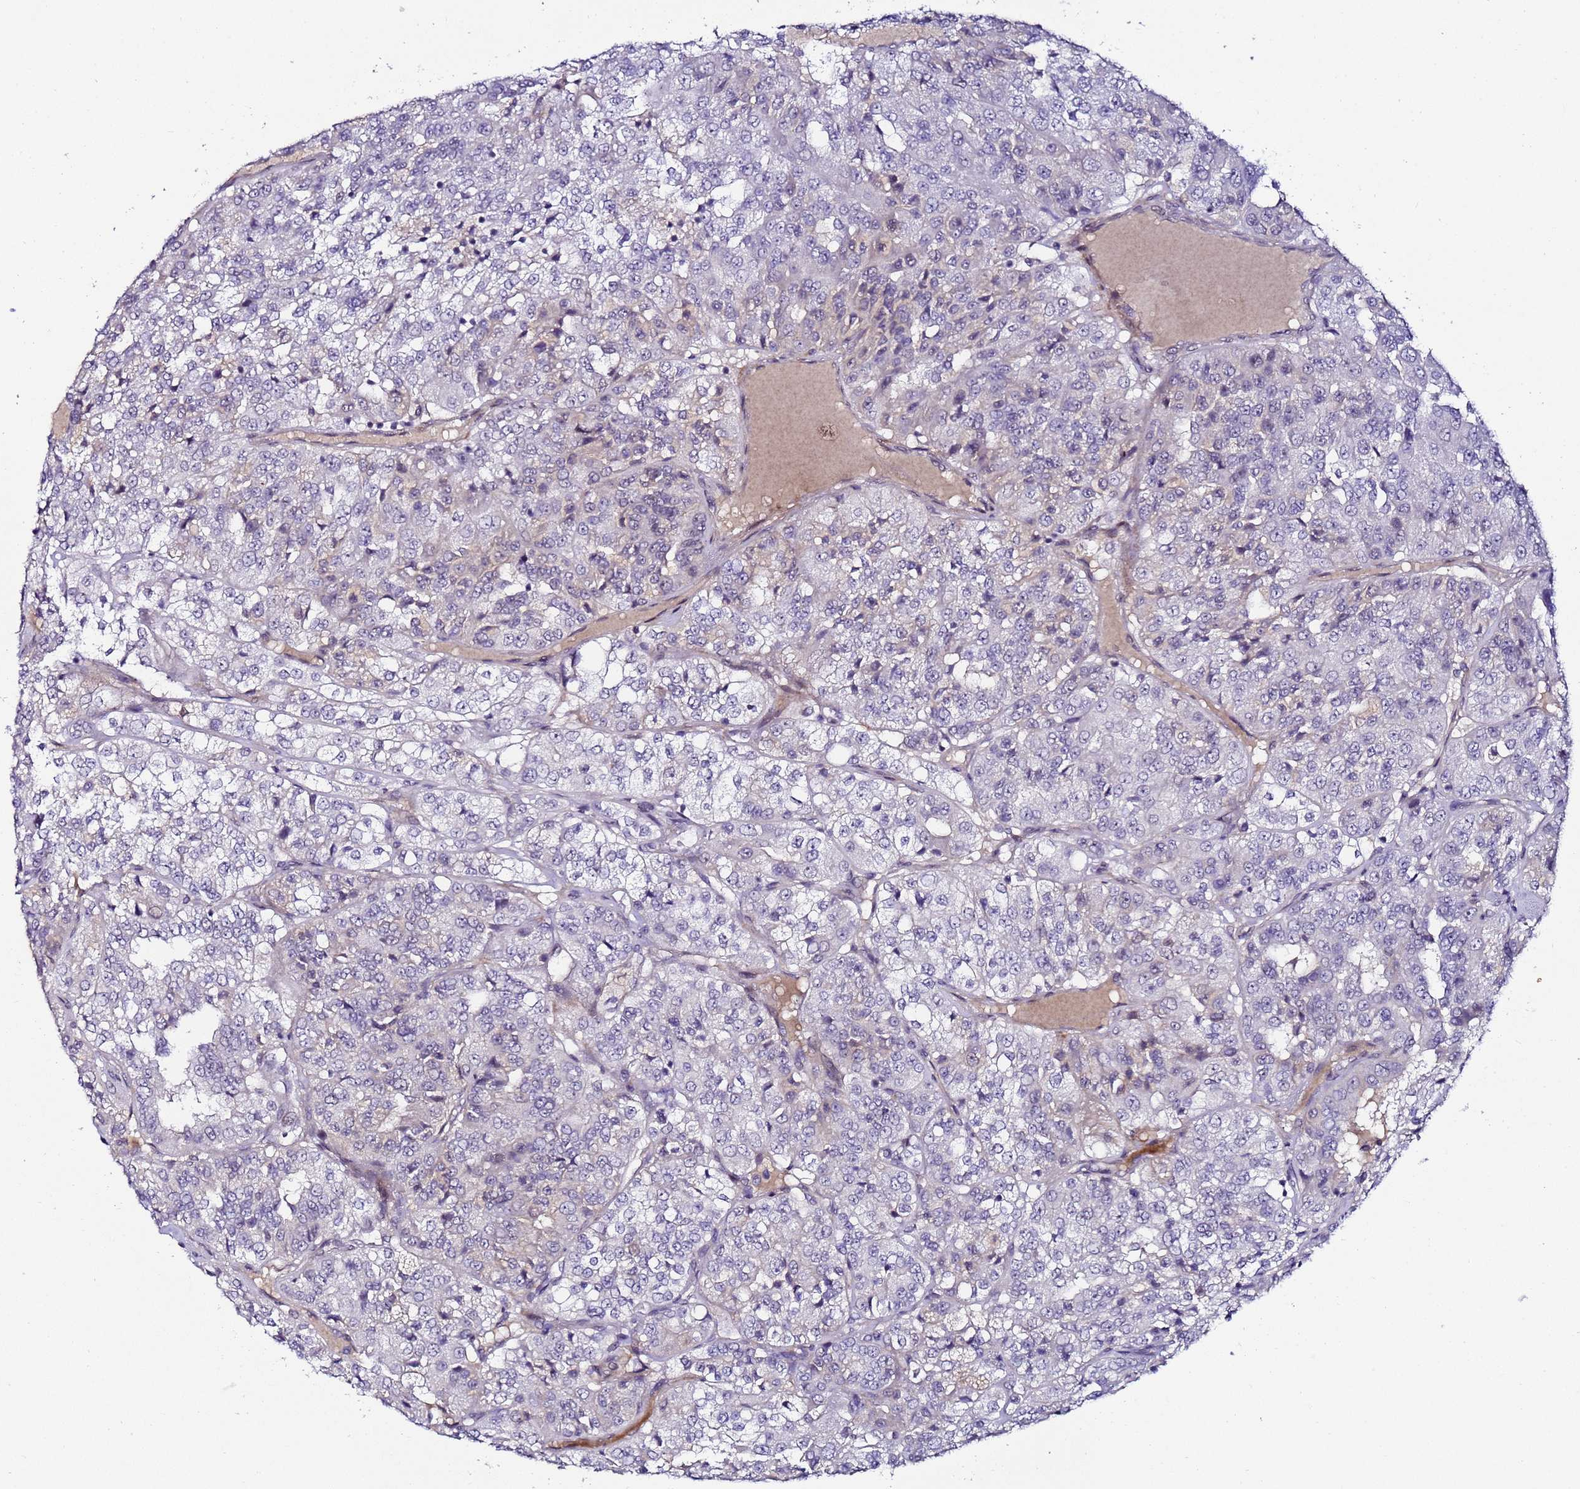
{"staining": {"intensity": "negative", "quantity": "none", "location": "none"}, "tissue": "renal cancer", "cell_type": "Tumor cells", "image_type": "cancer", "snomed": [{"axis": "morphology", "description": "Adenocarcinoma, NOS"}, {"axis": "topography", "description": "Kidney"}], "caption": "IHC micrograph of renal cancer stained for a protein (brown), which reveals no expression in tumor cells.", "gene": "C19orf47", "patient": {"sex": "female", "age": 63}}